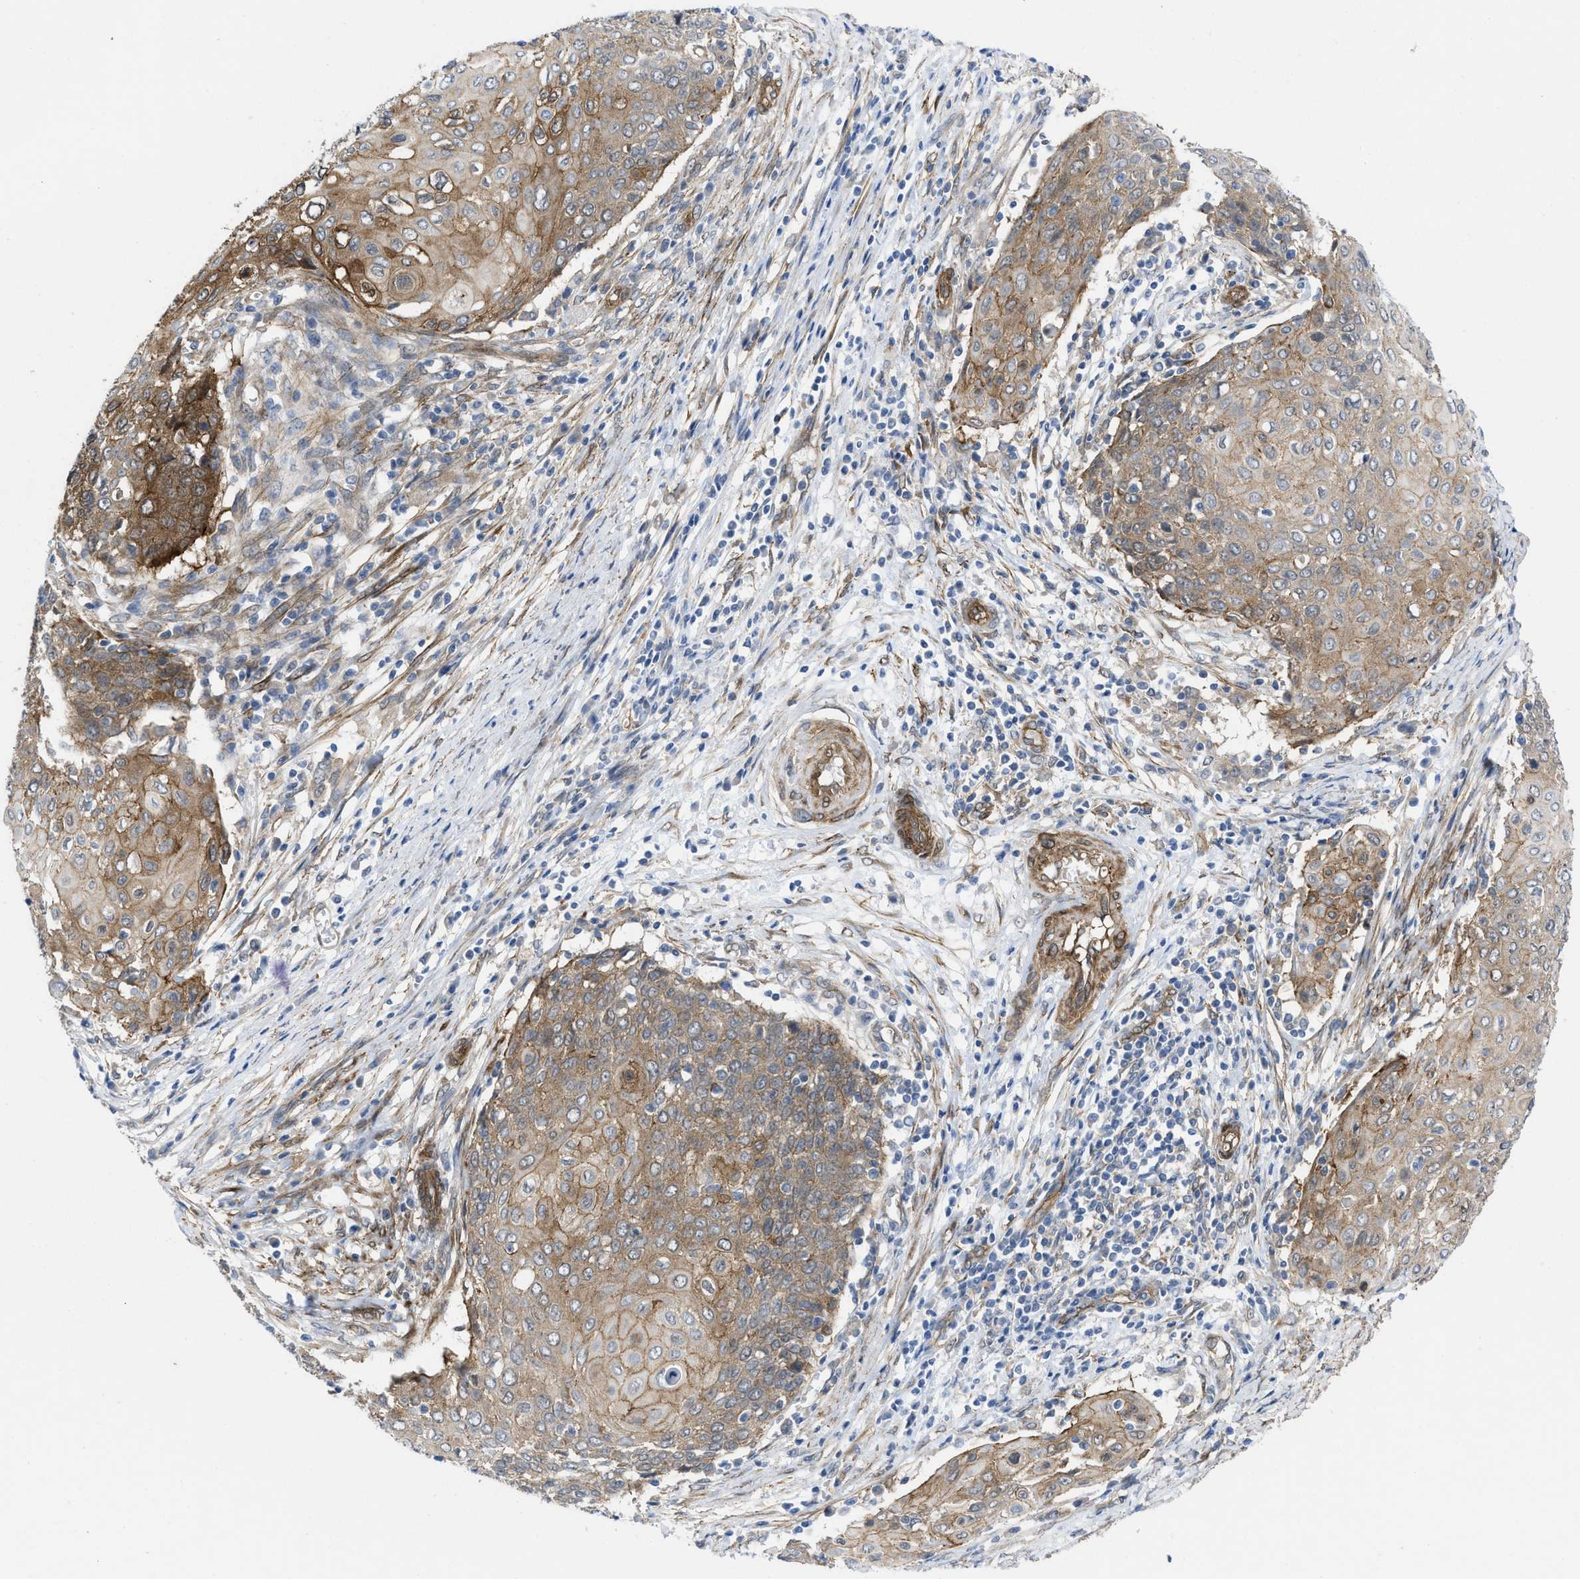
{"staining": {"intensity": "strong", "quantity": ">75%", "location": "cytoplasmic/membranous"}, "tissue": "cervical cancer", "cell_type": "Tumor cells", "image_type": "cancer", "snomed": [{"axis": "morphology", "description": "Squamous cell carcinoma, NOS"}, {"axis": "topography", "description": "Cervix"}], "caption": "Cervical cancer stained with DAB (3,3'-diaminobenzidine) IHC demonstrates high levels of strong cytoplasmic/membranous expression in approximately >75% of tumor cells.", "gene": "PDLIM5", "patient": {"sex": "female", "age": 39}}